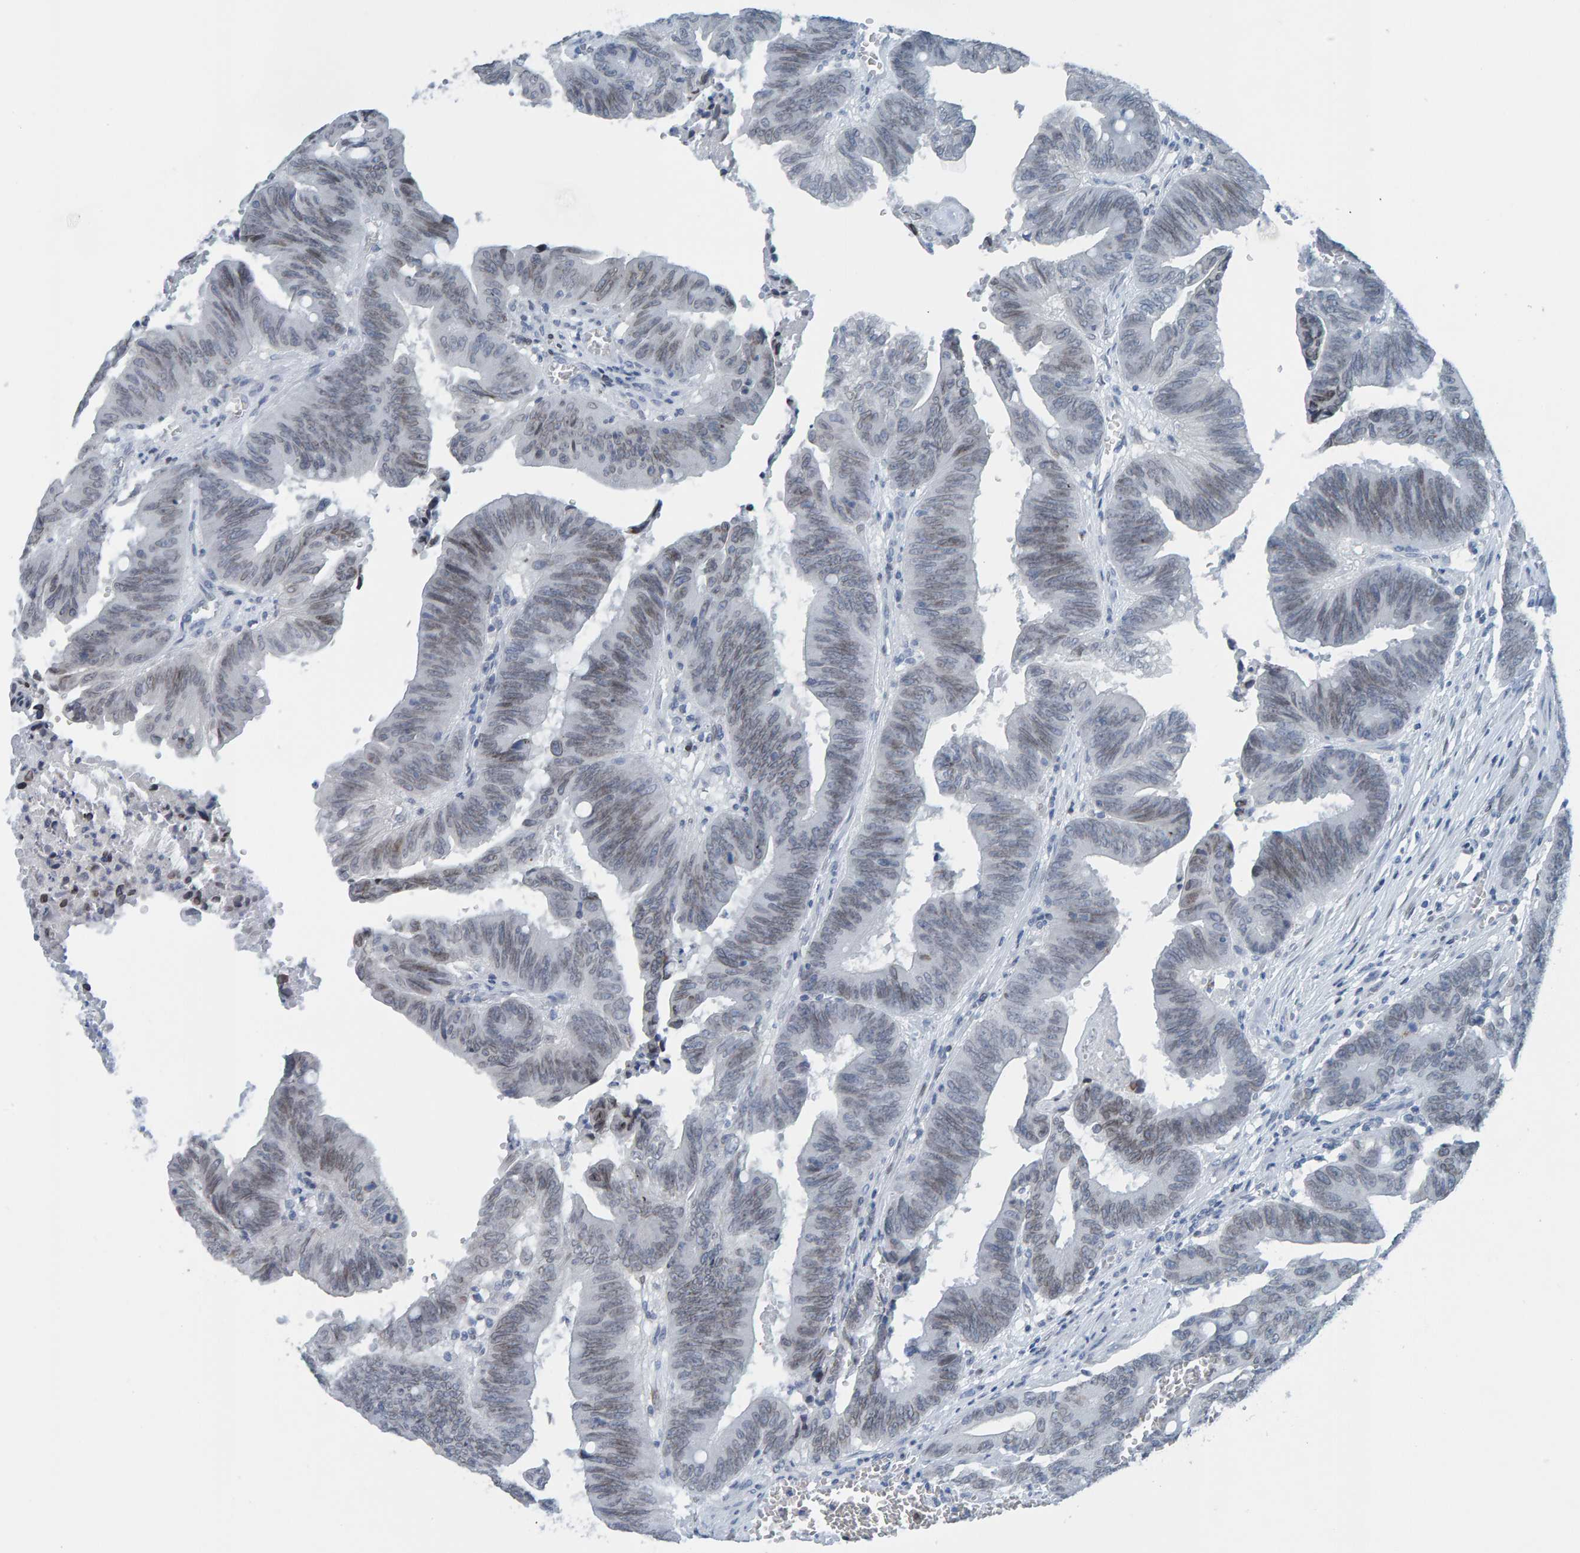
{"staining": {"intensity": "weak", "quantity": "<25%", "location": "cytoplasmic/membranous,nuclear"}, "tissue": "colorectal cancer", "cell_type": "Tumor cells", "image_type": "cancer", "snomed": [{"axis": "morphology", "description": "Adenocarcinoma, NOS"}, {"axis": "topography", "description": "Colon"}], "caption": "There is no significant positivity in tumor cells of colorectal adenocarcinoma.", "gene": "LMNB2", "patient": {"sex": "male", "age": 45}}